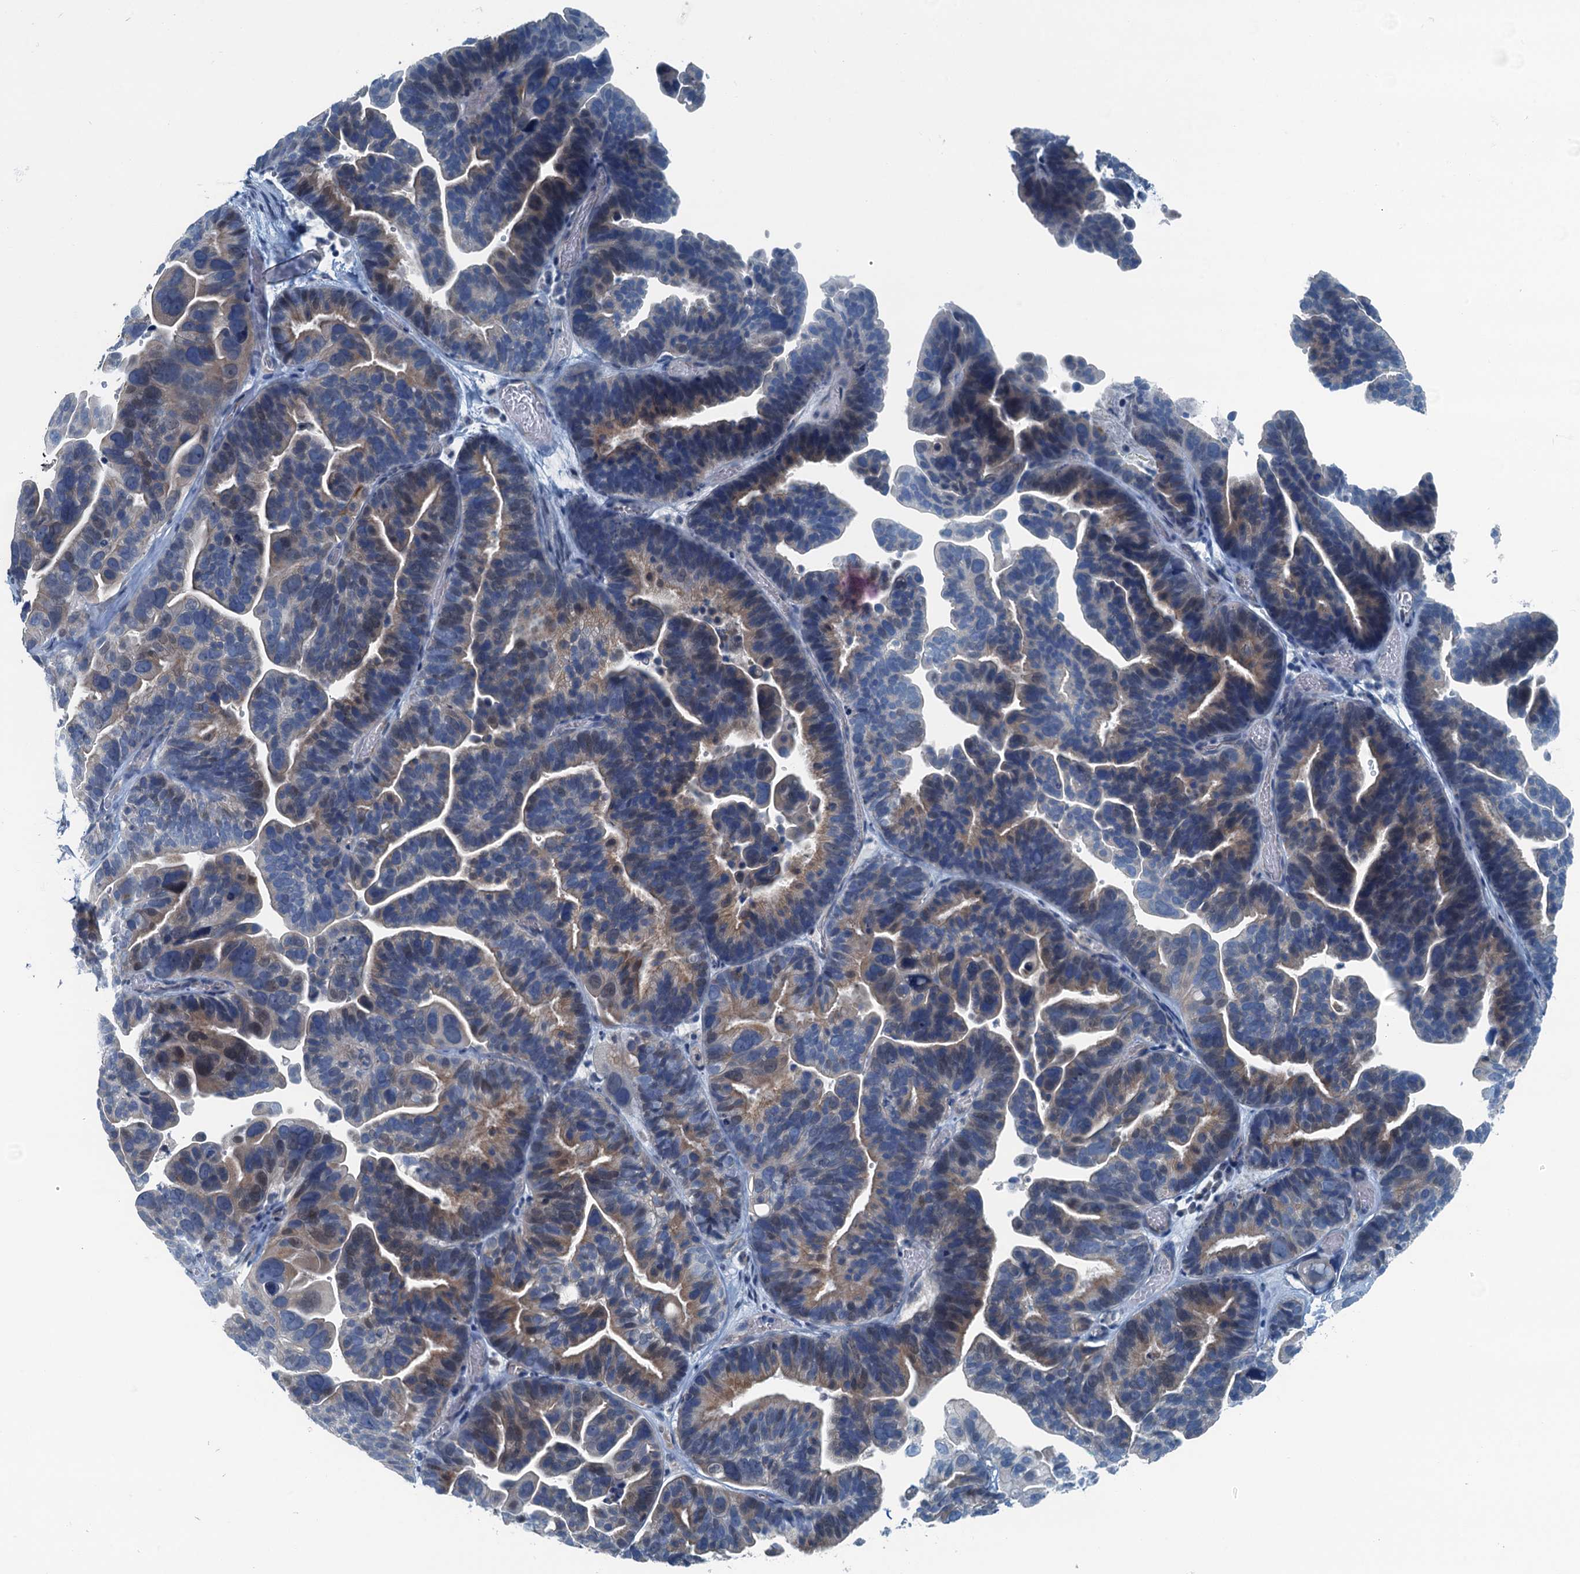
{"staining": {"intensity": "weak", "quantity": "25%-75%", "location": "cytoplasmic/membranous"}, "tissue": "ovarian cancer", "cell_type": "Tumor cells", "image_type": "cancer", "snomed": [{"axis": "morphology", "description": "Cystadenocarcinoma, serous, NOS"}, {"axis": "topography", "description": "Ovary"}], "caption": "IHC image of human ovarian cancer stained for a protein (brown), which exhibits low levels of weak cytoplasmic/membranous staining in approximately 25%-75% of tumor cells.", "gene": "GFOD2", "patient": {"sex": "female", "age": 56}}